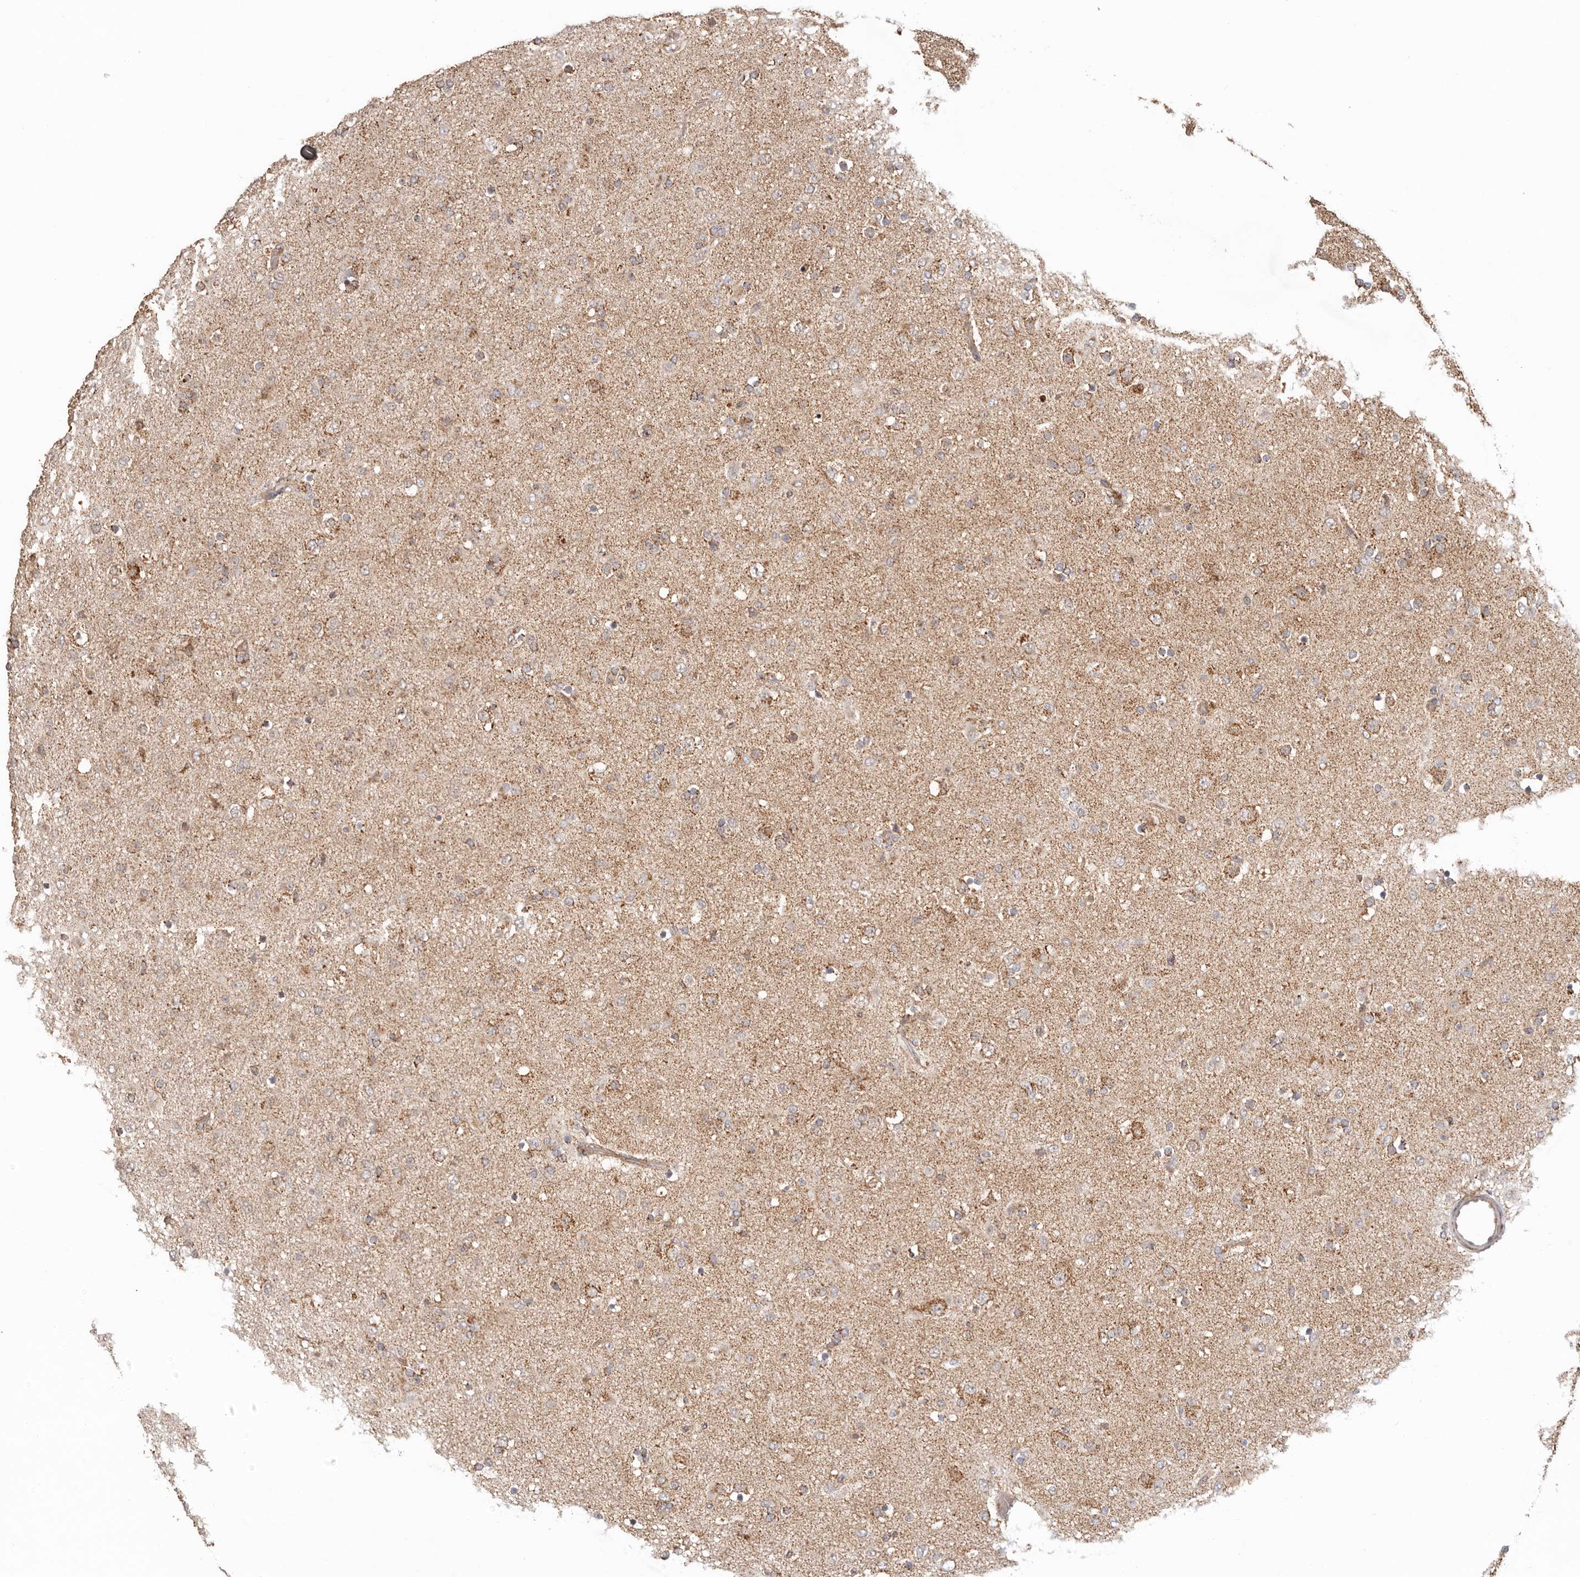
{"staining": {"intensity": "weak", "quantity": "25%-75%", "location": "cytoplasmic/membranous"}, "tissue": "glioma", "cell_type": "Tumor cells", "image_type": "cancer", "snomed": [{"axis": "morphology", "description": "Glioma, malignant, Low grade"}, {"axis": "topography", "description": "Brain"}], "caption": "High-magnification brightfield microscopy of glioma stained with DAB (3,3'-diaminobenzidine) (brown) and counterstained with hematoxylin (blue). tumor cells exhibit weak cytoplasmic/membranous positivity is appreciated in approximately25%-75% of cells.", "gene": "NDUFB11", "patient": {"sex": "male", "age": 65}}